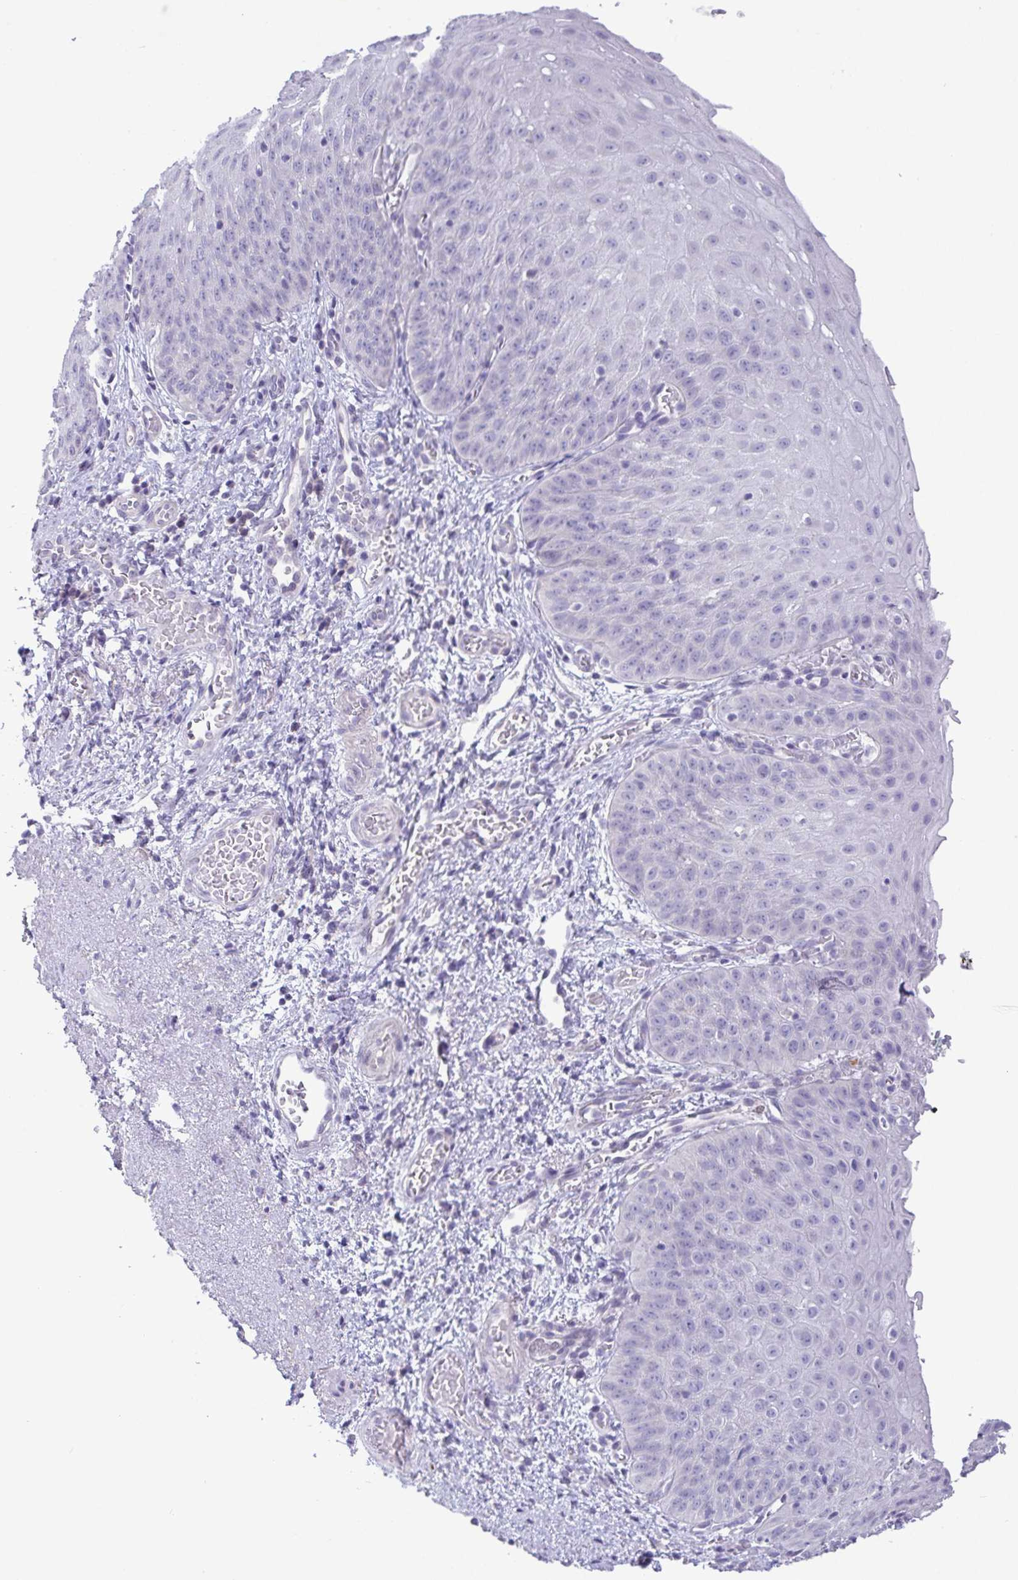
{"staining": {"intensity": "negative", "quantity": "none", "location": "none"}, "tissue": "esophagus", "cell_type": "Squamous epithelial cells", "image_type": "normal", "snomed": [{"axis": "morphology", "description": "Normal tissue, NOS"}, {"axis": "topography", "description": "Esophagus"}], "caption": "Immunohistochemistry photomicrograph of unremarkable human esophagus stained for a protein (brown), which shows no expression in squamous epithelial cells.", "gene": "C4orf33", "patient": {"sex": "male", "age": 71}}